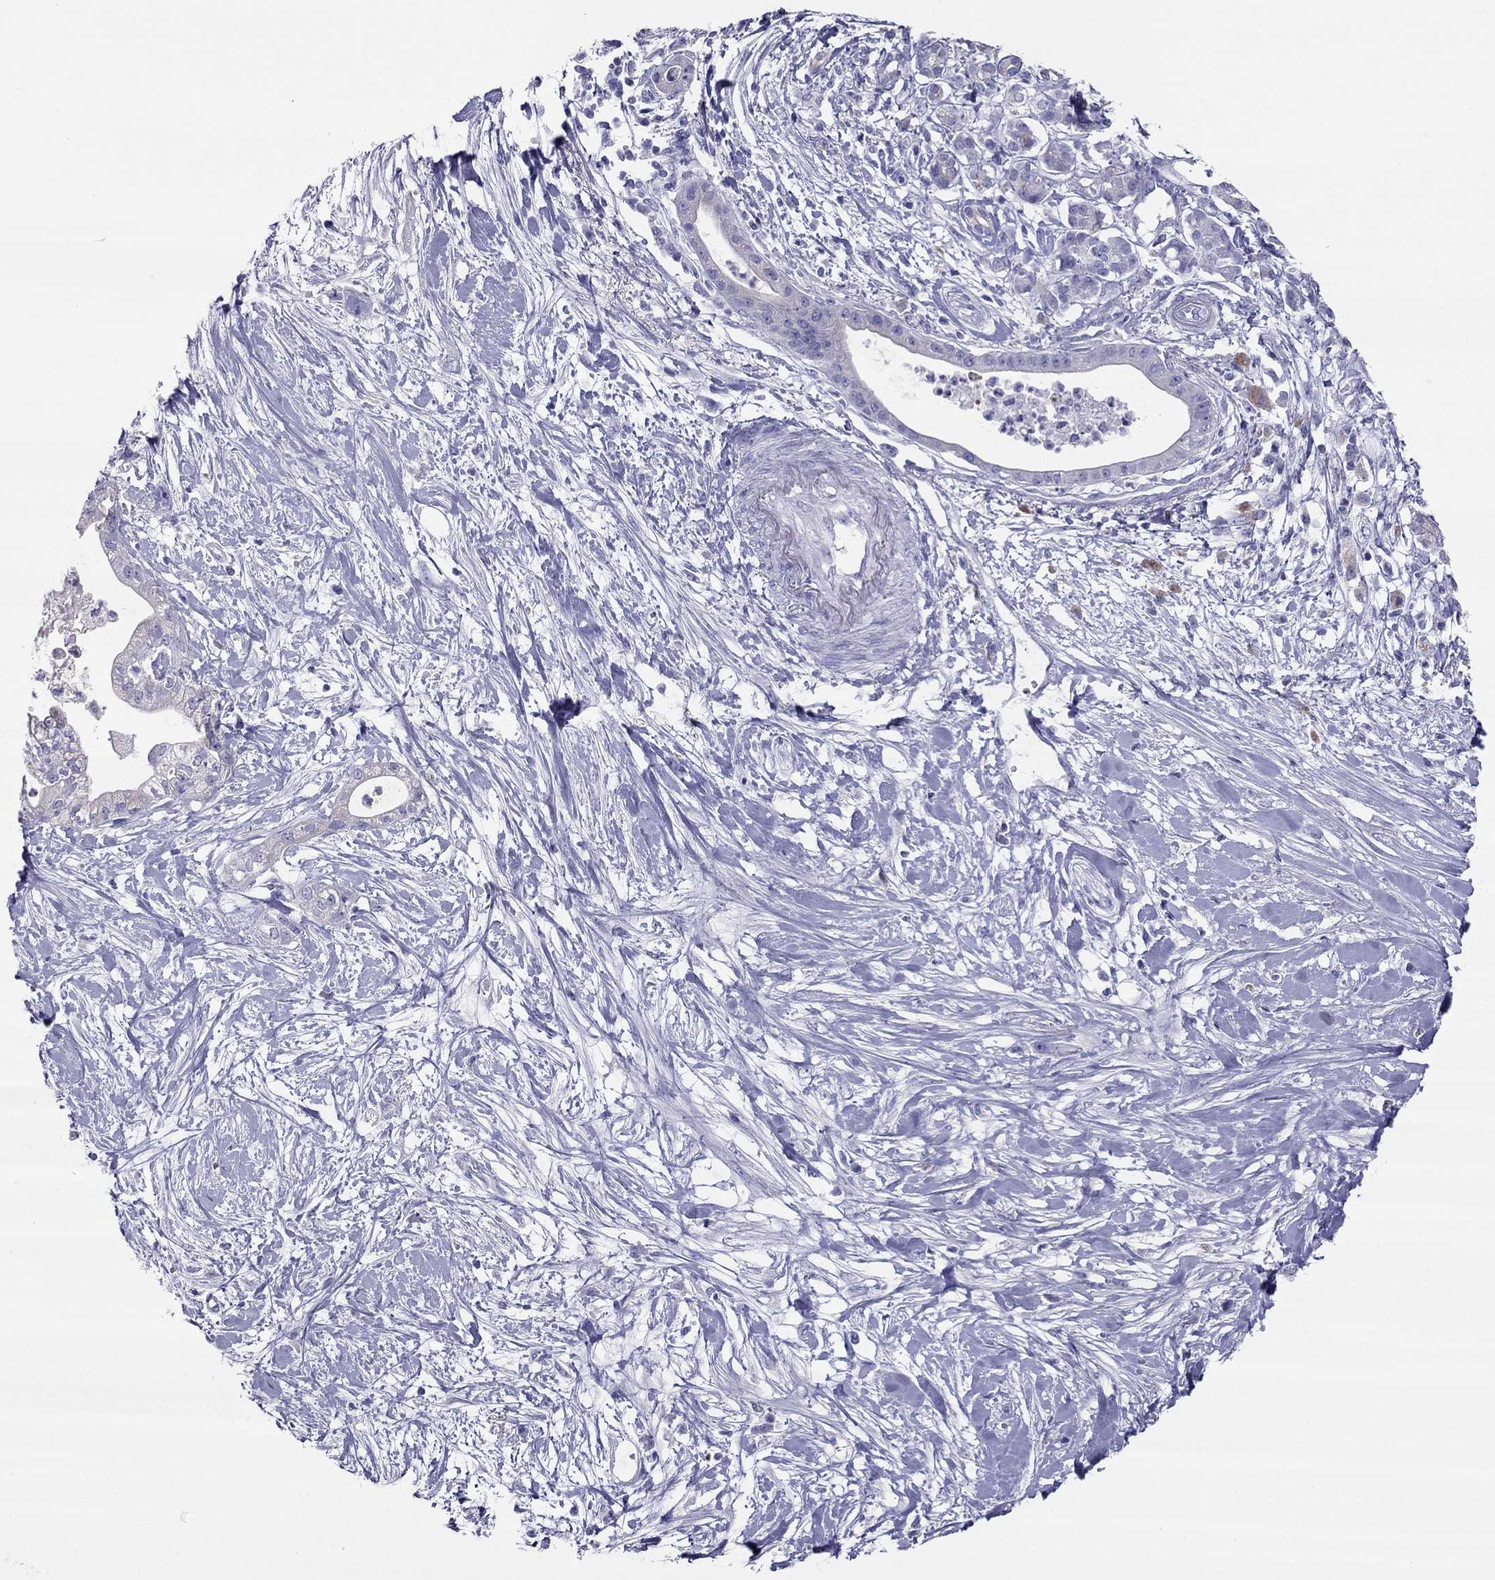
{"staining": {"intensity": "negative", "quantity": "none", "location": "none"}, "tissue": "pancreatic cancer", "cell_type": "Tumor cells", "image_type": "cancer", "snomed": [{"axis": "morphology", "description": "Normal tissue, NOS"}, {"axis": "morphology", "description": "Adenocarcinoma, NOS"}, {"axis": "topography", "description": "Lymph node"}, {"axis": "topography", "description": "Pancreas"}], "caption": "High magnification brightfield microscopy of adenocarcinoma (pancreatic) stained with DAB (3,3'-diaminobenzidine) (brown) and counterstained with hematoxylin (blue): tumor cells show no significant expression.", "gene": "MAEL", "patient": {"sex": "female", "age": 58}}